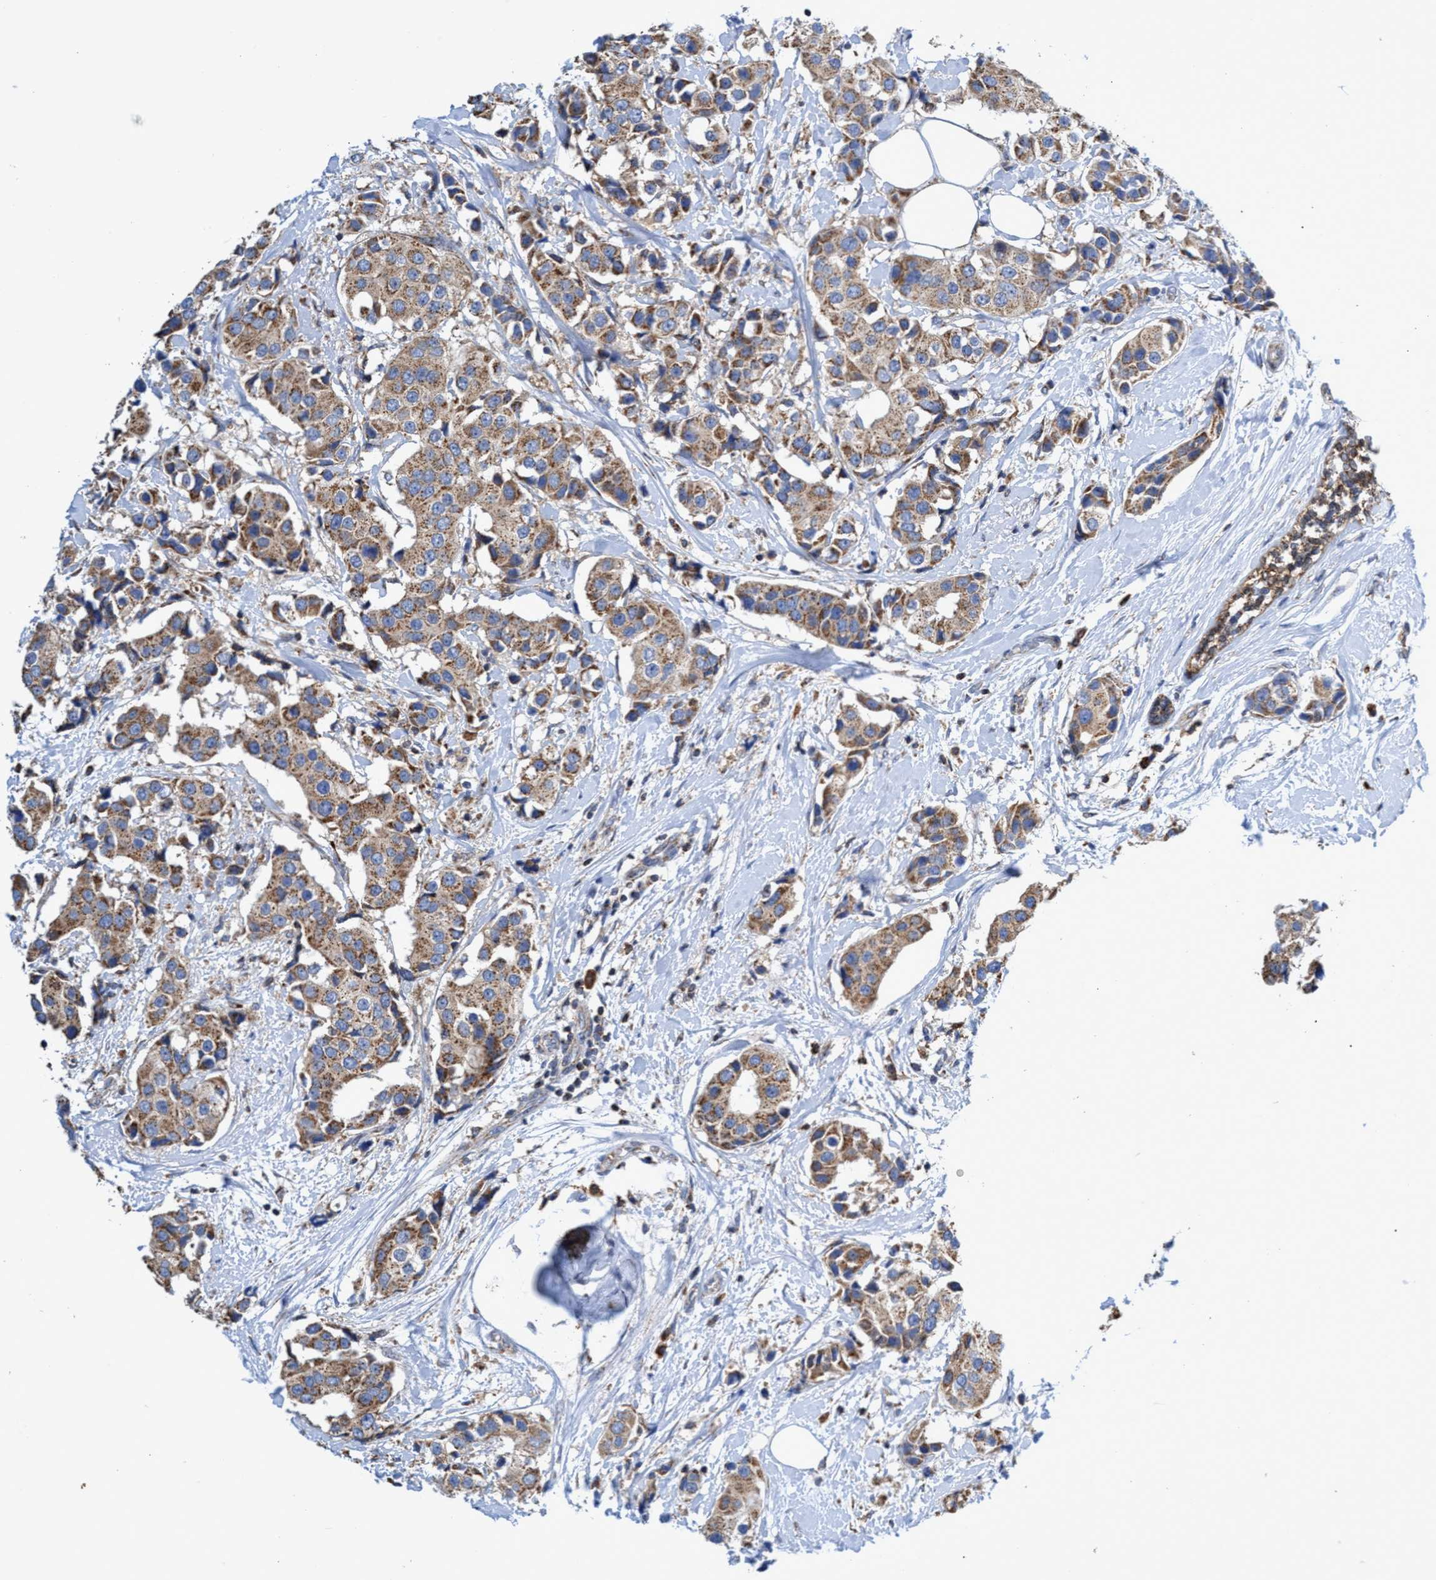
{"staining": {"intensity": "moderate", "quantity": ">75%", "location": "cytoplasmic/membranous"}, "tissue": "breast cancer", "cell_type": "Tumor cells", "image_type": "cancer", "snomed": [{"axis": "morphology", "description": "Normal tissue, NOS"}, {"axis": "morphology", "description": "Duct carcinoma"}, {"axis": "topography", "description": "Breast"}], "caption": "Invasive ductal carcinoma (breast) tissue reveals moderate cytoplasmic/membranous positivity in approximately >75% of tumor cells, visualized by immunohistochemistry.", "gene": "CRYZ", "patient": {"sex": "female", "age": 39}}